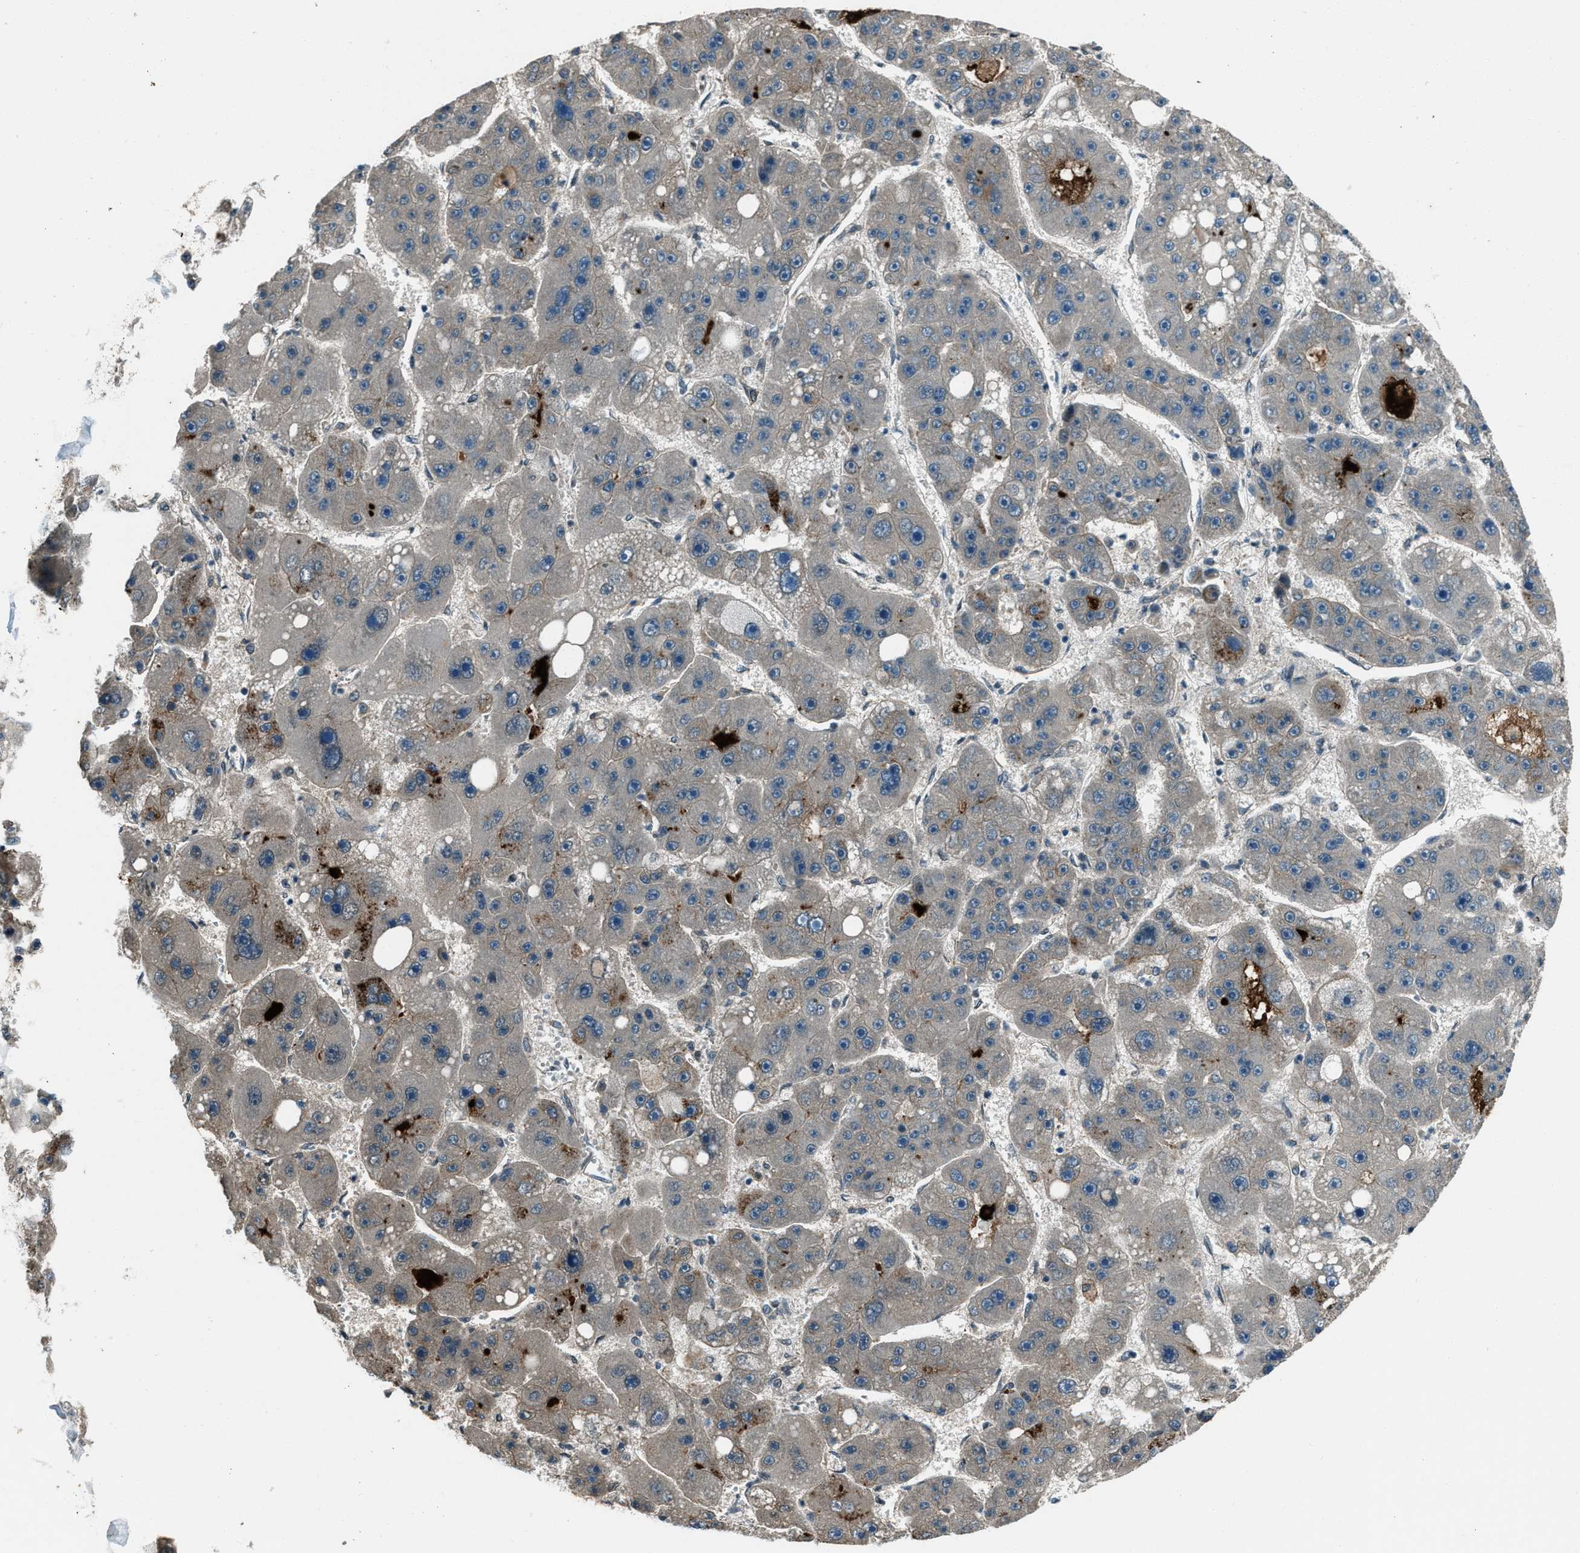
{"staining": {"intensity": "negative", "quantity": "none", "location": "none"}, "tissue": "liver cancer", "cell_type": "Tumor cells", "image_type": "cancer", "snomed": [{"axis": "morphology", "description": "Carcinoma, Hepatocellular, NOS"}, {"axis": "topography", "description": "Liver"}], "caption": "Tumor cells show no significant protein staining in hepatocellular carcinoma (liver).", "gene": "SVIL", "patient": {"sex": "female", "age": 61}}